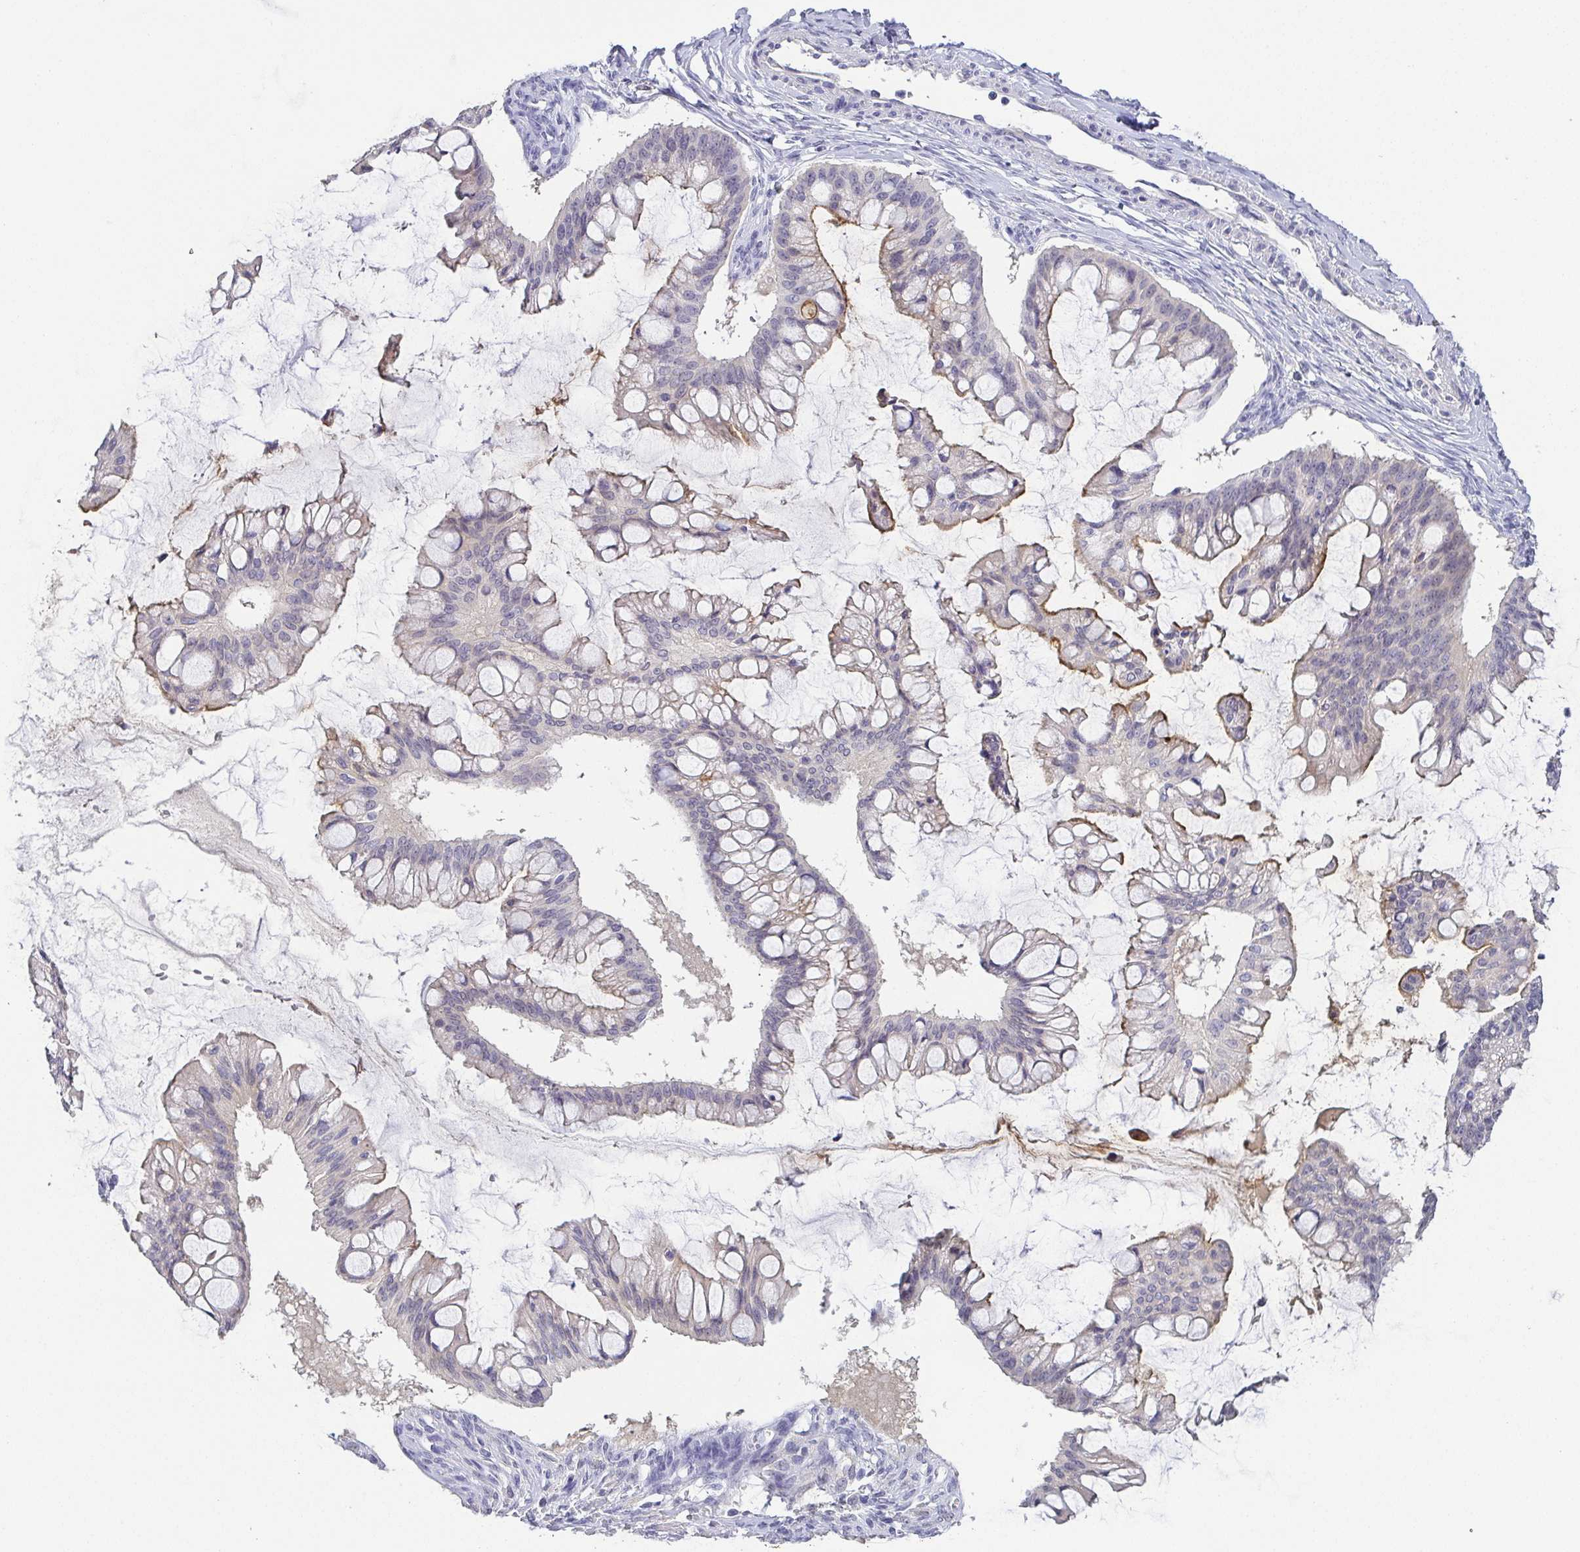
{"staining": {"intensity": "weak", "quantity": "<25%", "location": "cytoplasmic/membranous"}, "tissue": "ovarian cancer", "cell_type": "Tumor cells", "image_type": "cancer", "snomed": [{"axis": "morphology", "description": "Cystadenocarcinoma, mucinous, NOS"}, {"axis": "topography", "description": "Ovary"}], "caption": "Immunohistochemistry (IHC) of ovarian mucinous cystadenocarcinoma demonstrates no expression in tumor cells.", "gene": "RNASE7", "patient": {"sex": "female", "age": 73}}